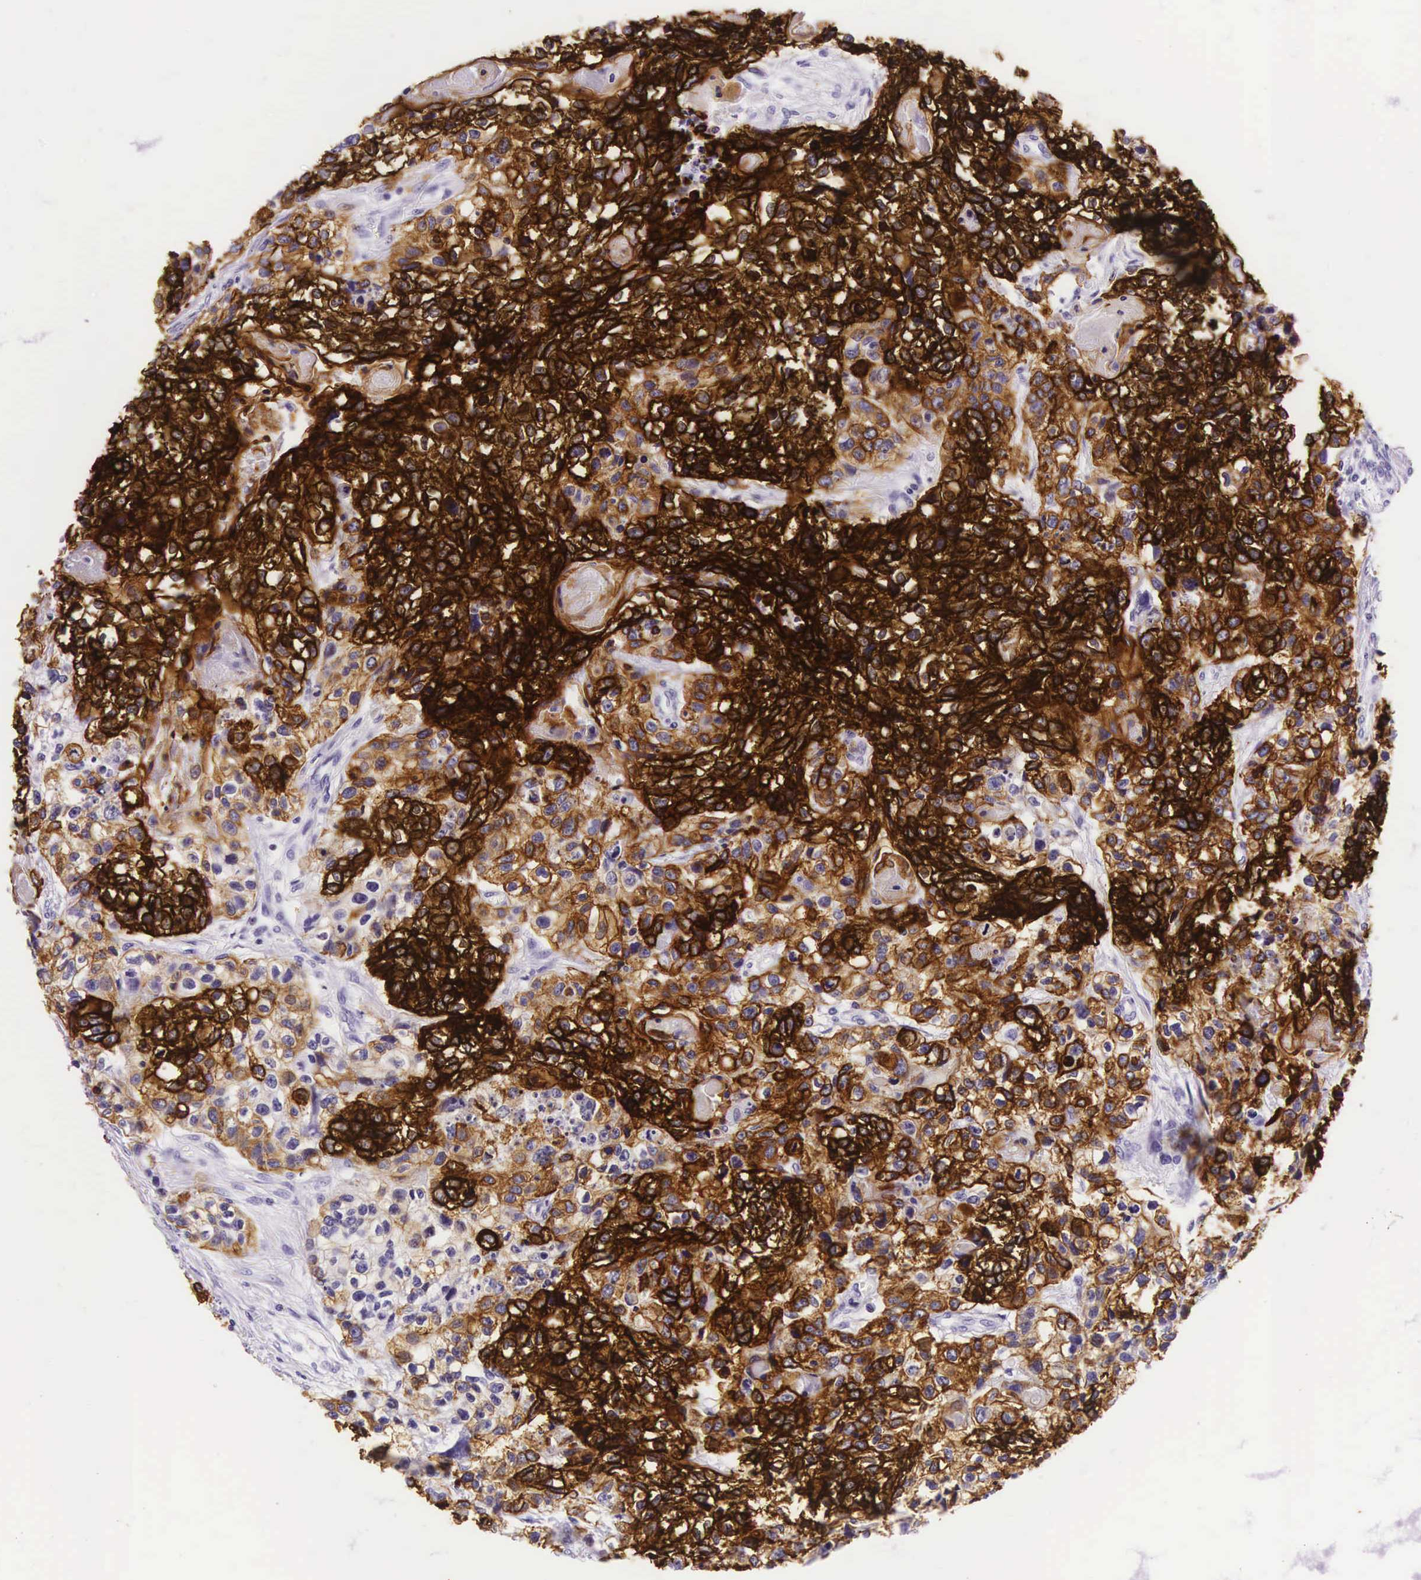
{"staining": {"intensity": "strong", "quantity": ">75%", "location": "cytoplasmic/membranous"}, "tissue": "lung cancer", "cell_type": "Tumor cells", "image_type": "cancer", "snomed": [{"axis": "morphology", "description": "Squamous cell carcinoma, NOS"}, {"axis": "topography", "description": "Lymph node"}, {"axis": "topography", "description": "Lung"}], "caption": "The image displays immunohistochemical staining of lung squamous cell carcinoma. There is strong cytoplasmic/membranous positivity is identified in about >75% of tumor cells.", "gene": "KRT18", "patient": {"sex": "male", "age": 74}}